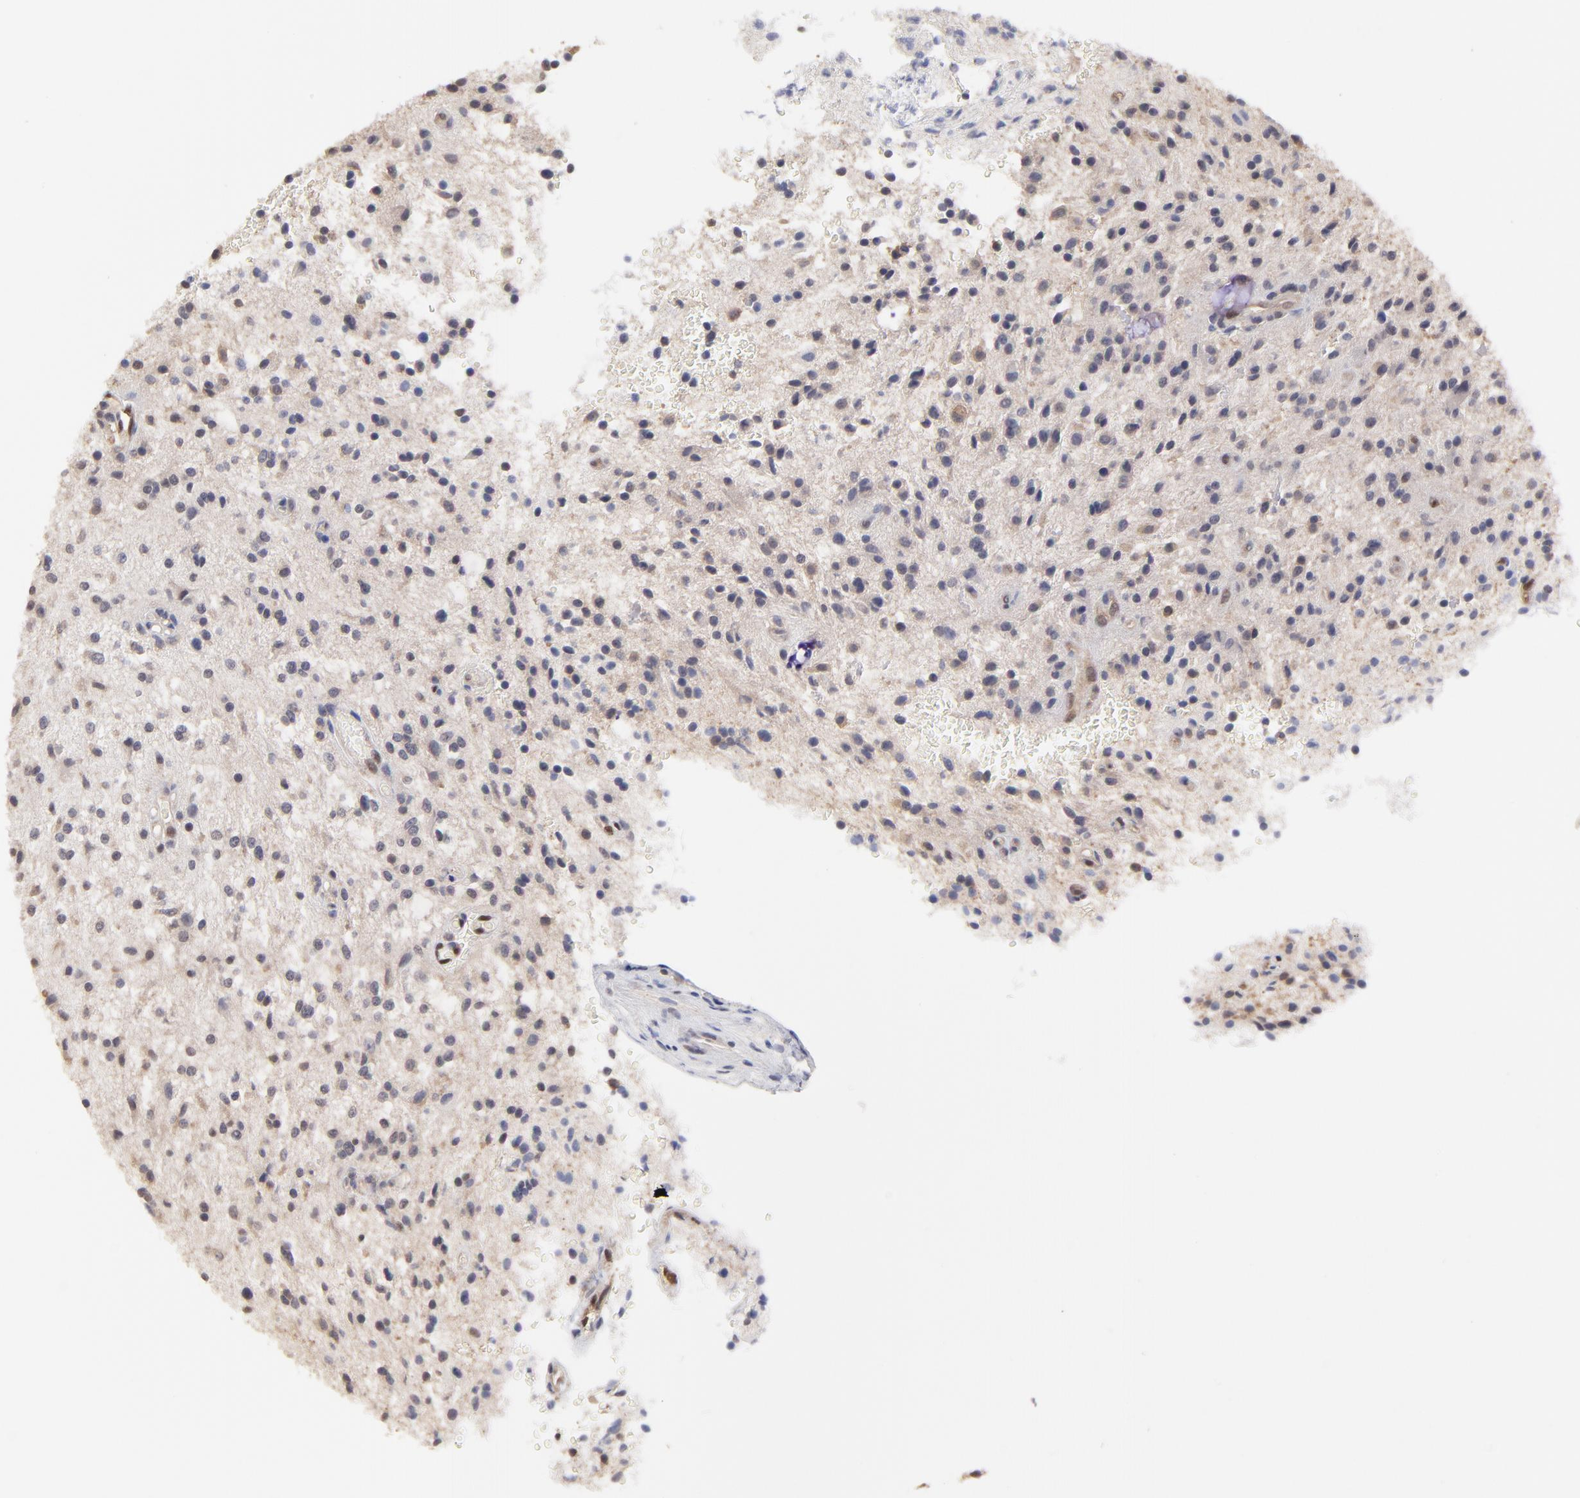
{"staining": {"intensity": "moderate", "quantity": "<25%", "location": "cytoplasmic/membranous"}, "tissue": "glioma", "cell_type": "Tumor cells", "image_type": "cancer", "snomed": [{"axis": "morphology", "description": "Glioma, malignant, NOS"}, {"axis": "topography", "description": "Cerebellum"}], "caption": "Immunohistochemical staining of malignant glioma exhibits moderate cytoplasmic/membranous protein staining in about <25% of tumor cells.", "gene": "CCT2", "patient": {"sex": "female", "age": 10}}